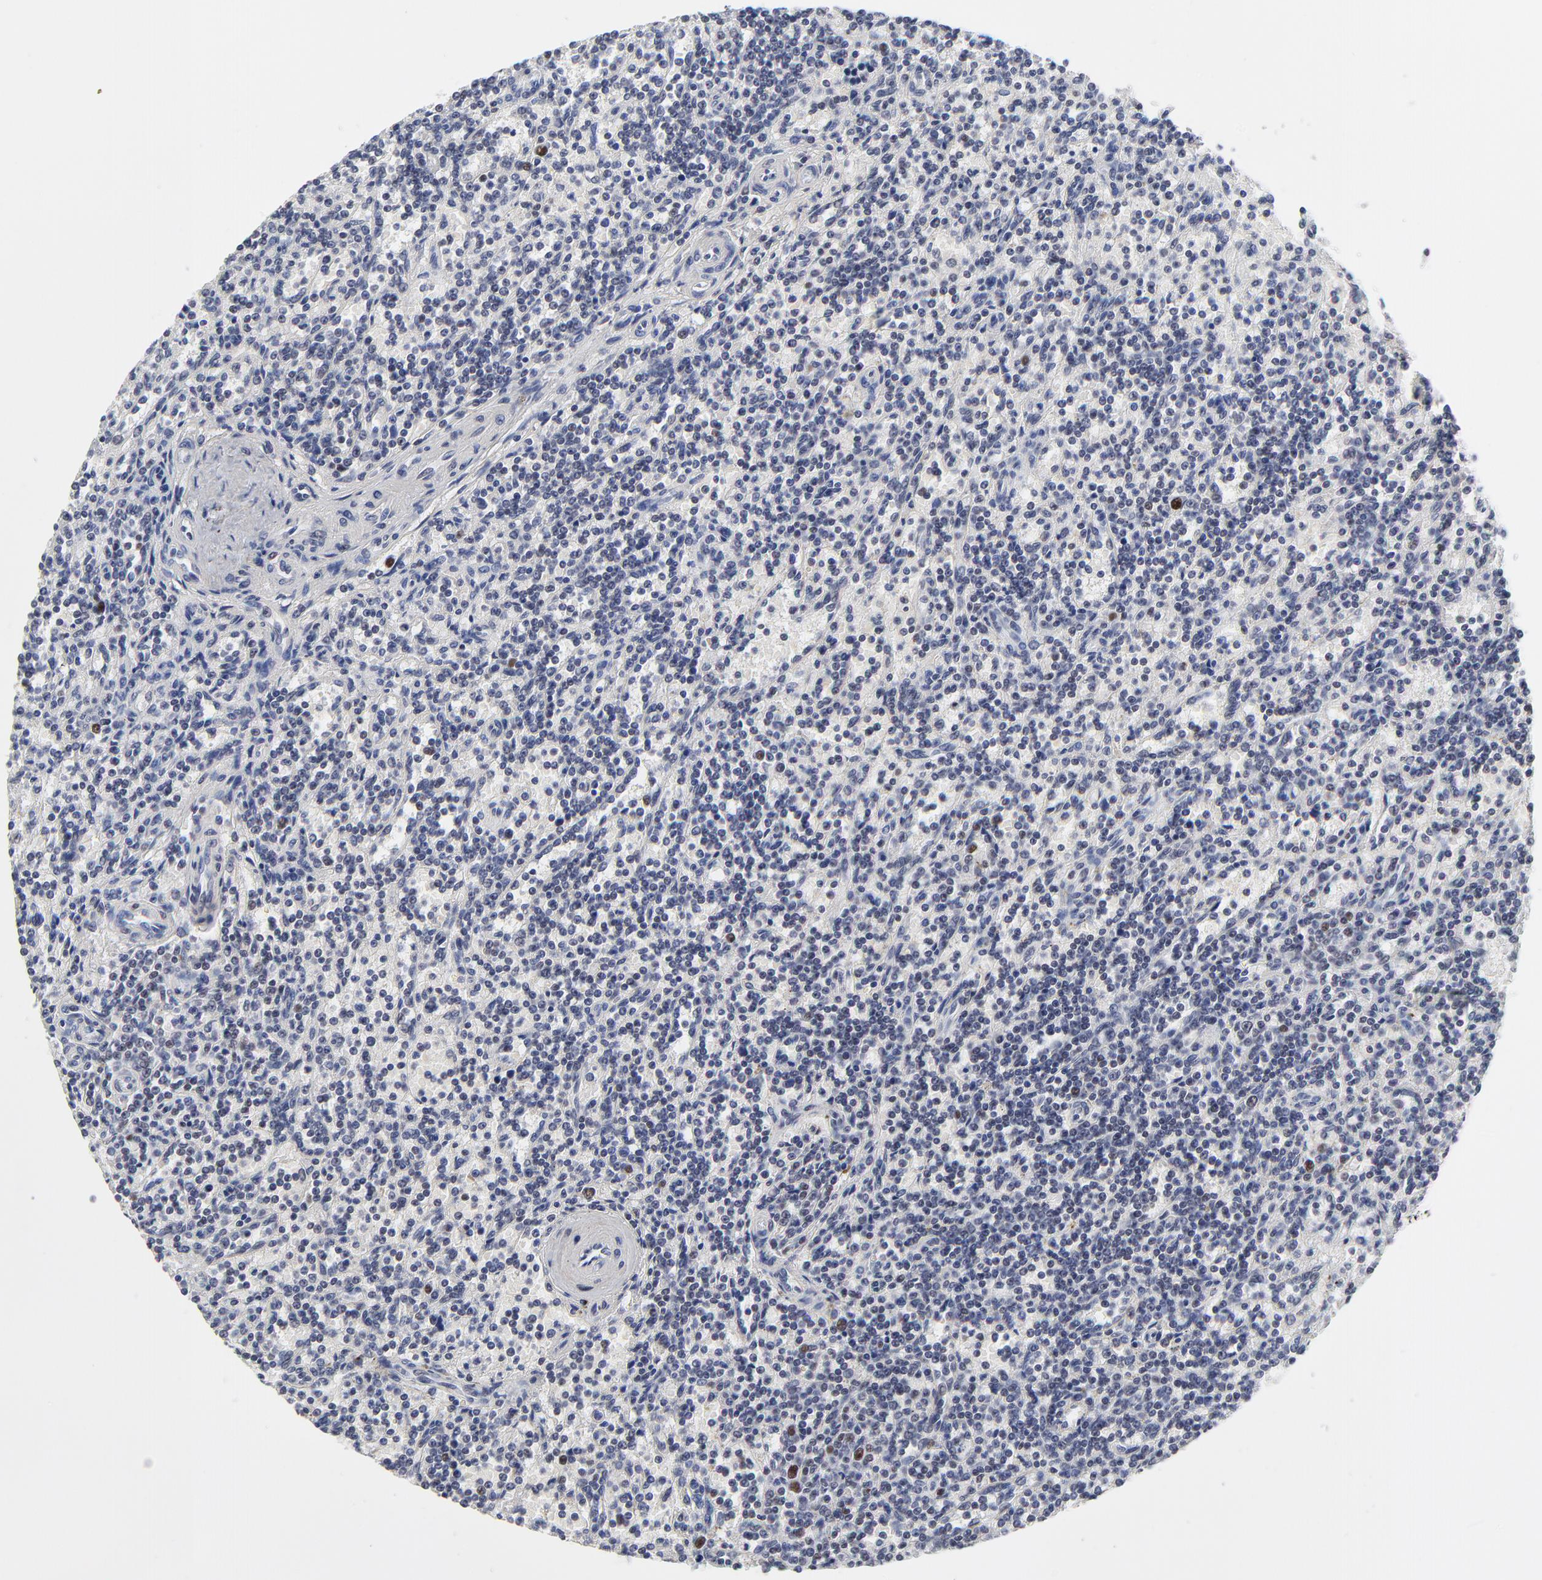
{"staining": {"intensity": "negative", "quantity": "none", "location": "none"}, "tissue": "lymphoma", "cell_type": "Tumor cells", "image_type": "cancer", "snomed": [{"axis": "morphology", "description": "Malignant lymphoma, non-Hodgkin's type, Low grade"}, {"axis": "topography", "description": "Spleen"}], "caption": "Human malignant lymphoma, non-Hodgkin's type (low-grade) stained for a protein using immunohistochemistry reveals no positivity in tumor cells.", "gene": "OGFOD1", "patient": {"sex": "male", "age": 73}}